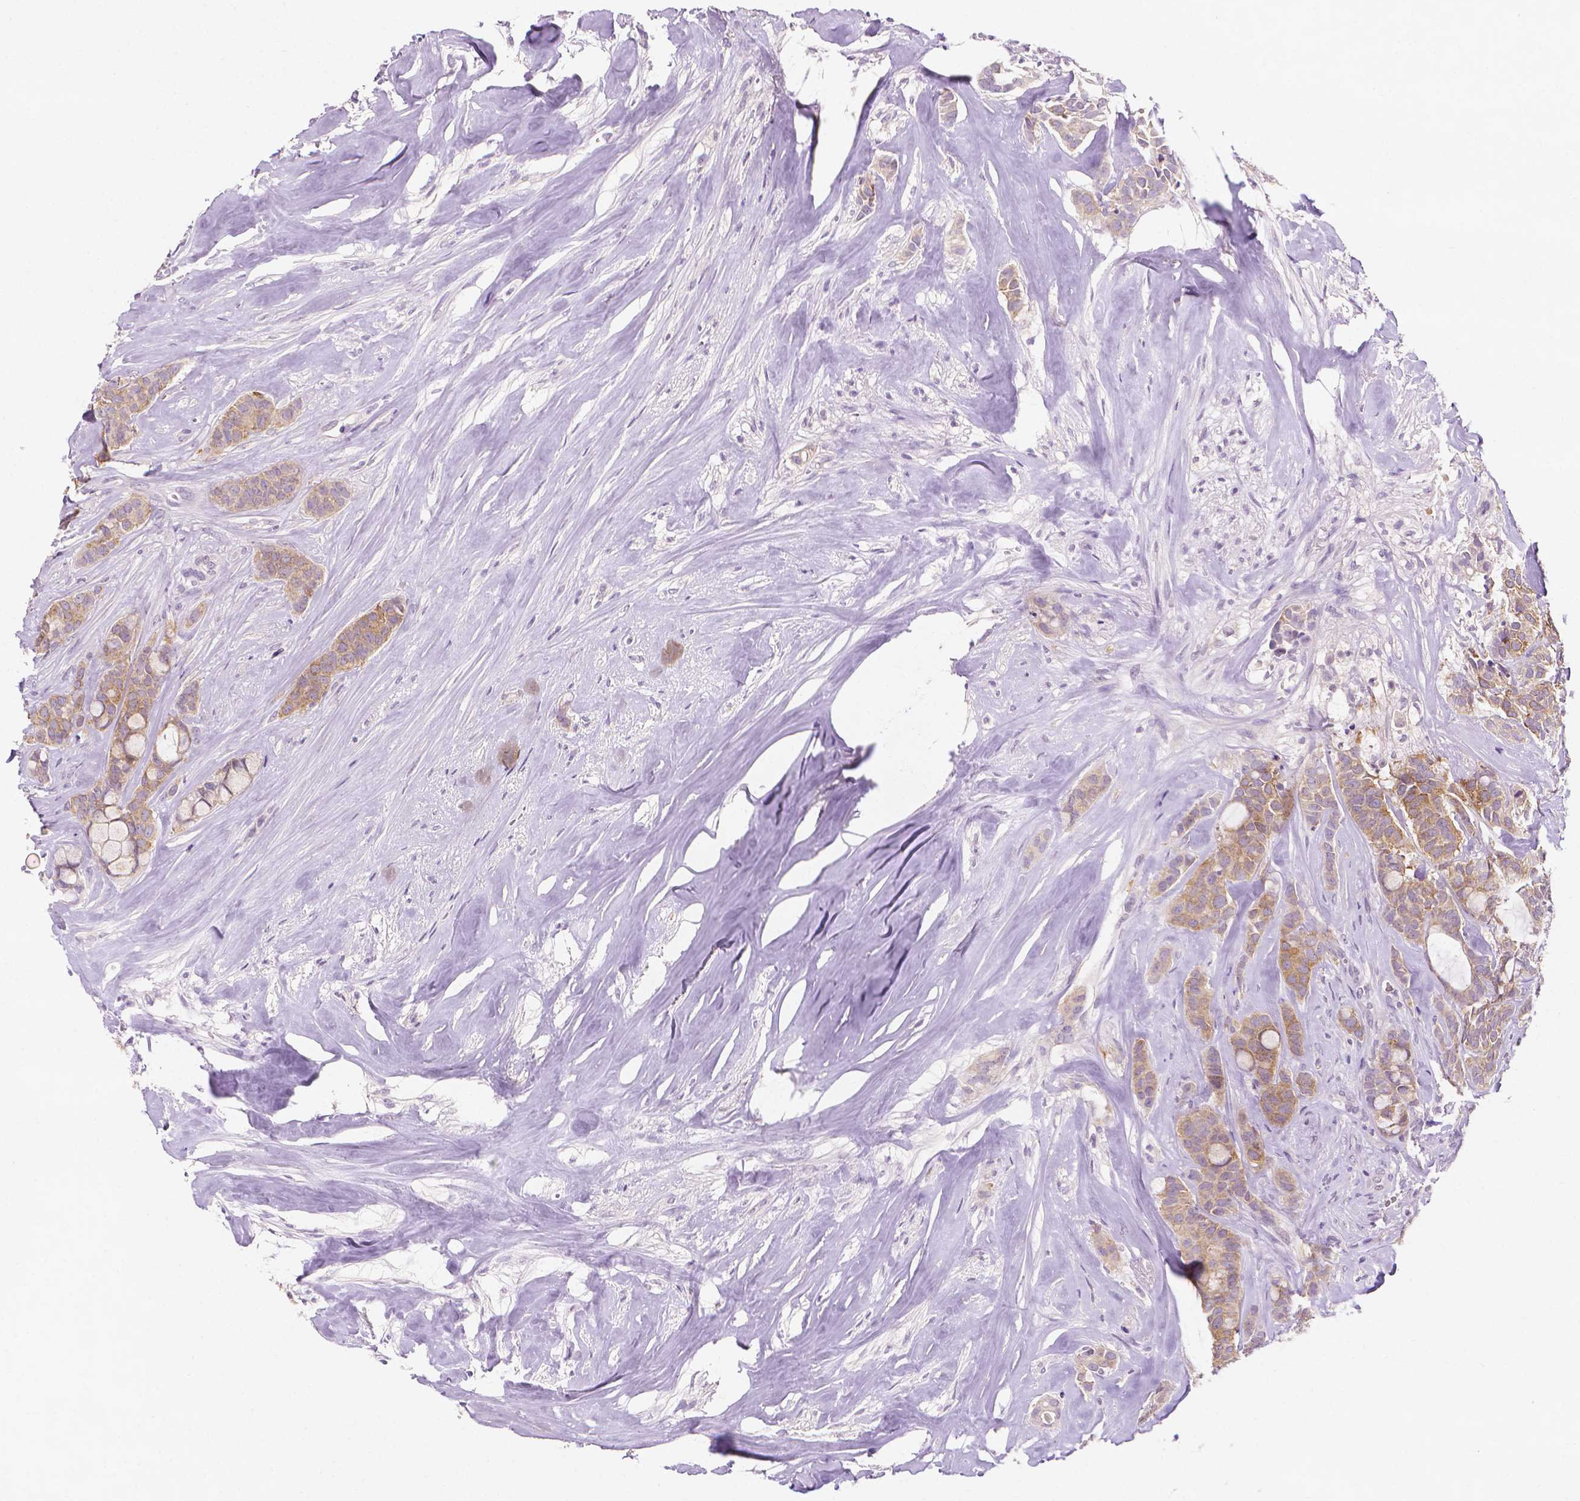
{"staining": {"intensity": "moderate", "quantity": ">75%", "location": "cytoplasmic/membranous"}, "tissue": "breast cancer", "cell_type": "Tumor cells", "image_type": "cancer", "snomed": [{"axis": "morphology", "description": "Duct carcinoma"}, {"axis": "topography", "description": "Breast"}], "caption": "Infiltrating ductal carcinoma (breast) stained for a protein demonstrates moderate cytoplasmic/membranous positivity in tumor cells.", "gene": "FASN", "patient": {"sex": "female", "age": 84}}